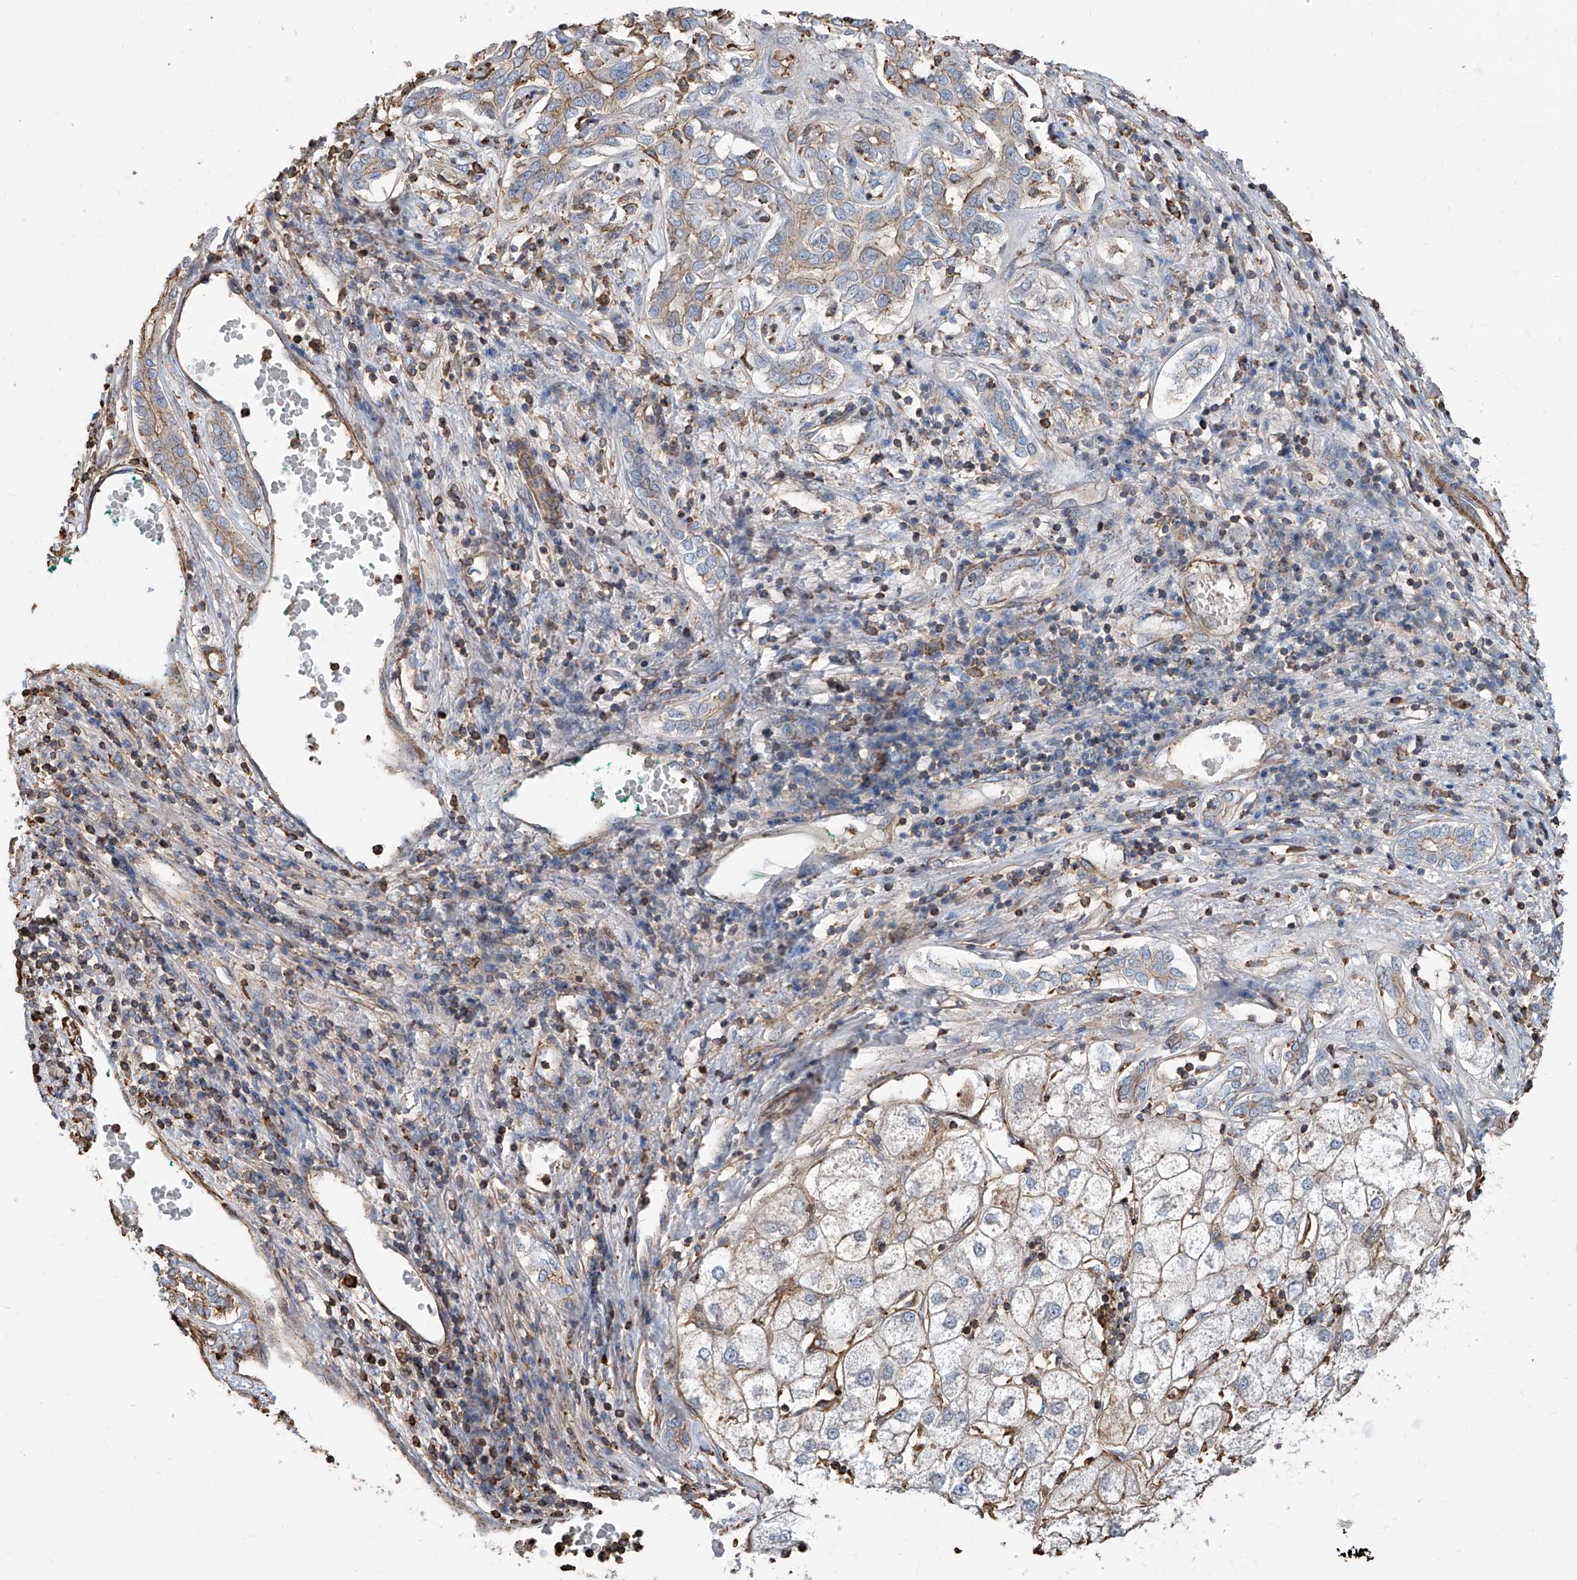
{"staining": {"intensity": "weak", "quantity": "<25%", "location": "cytoplasmic/membranous"}, "tissue": "liver cancer", "cell_type": "Tumor cells", "image_type": "cancer", "snomed": [{"axis": "morphology", "description": "Carcinoma, Hepatocellular, NOS"}, {"axis": "topography", "description": "Liver"}], "caption": "There is no significant expression in tumor cells of hepatocellular carcinoma (liver).", "gene": "PIEZO2", "patient": {"sex": "male", "age": 65}}